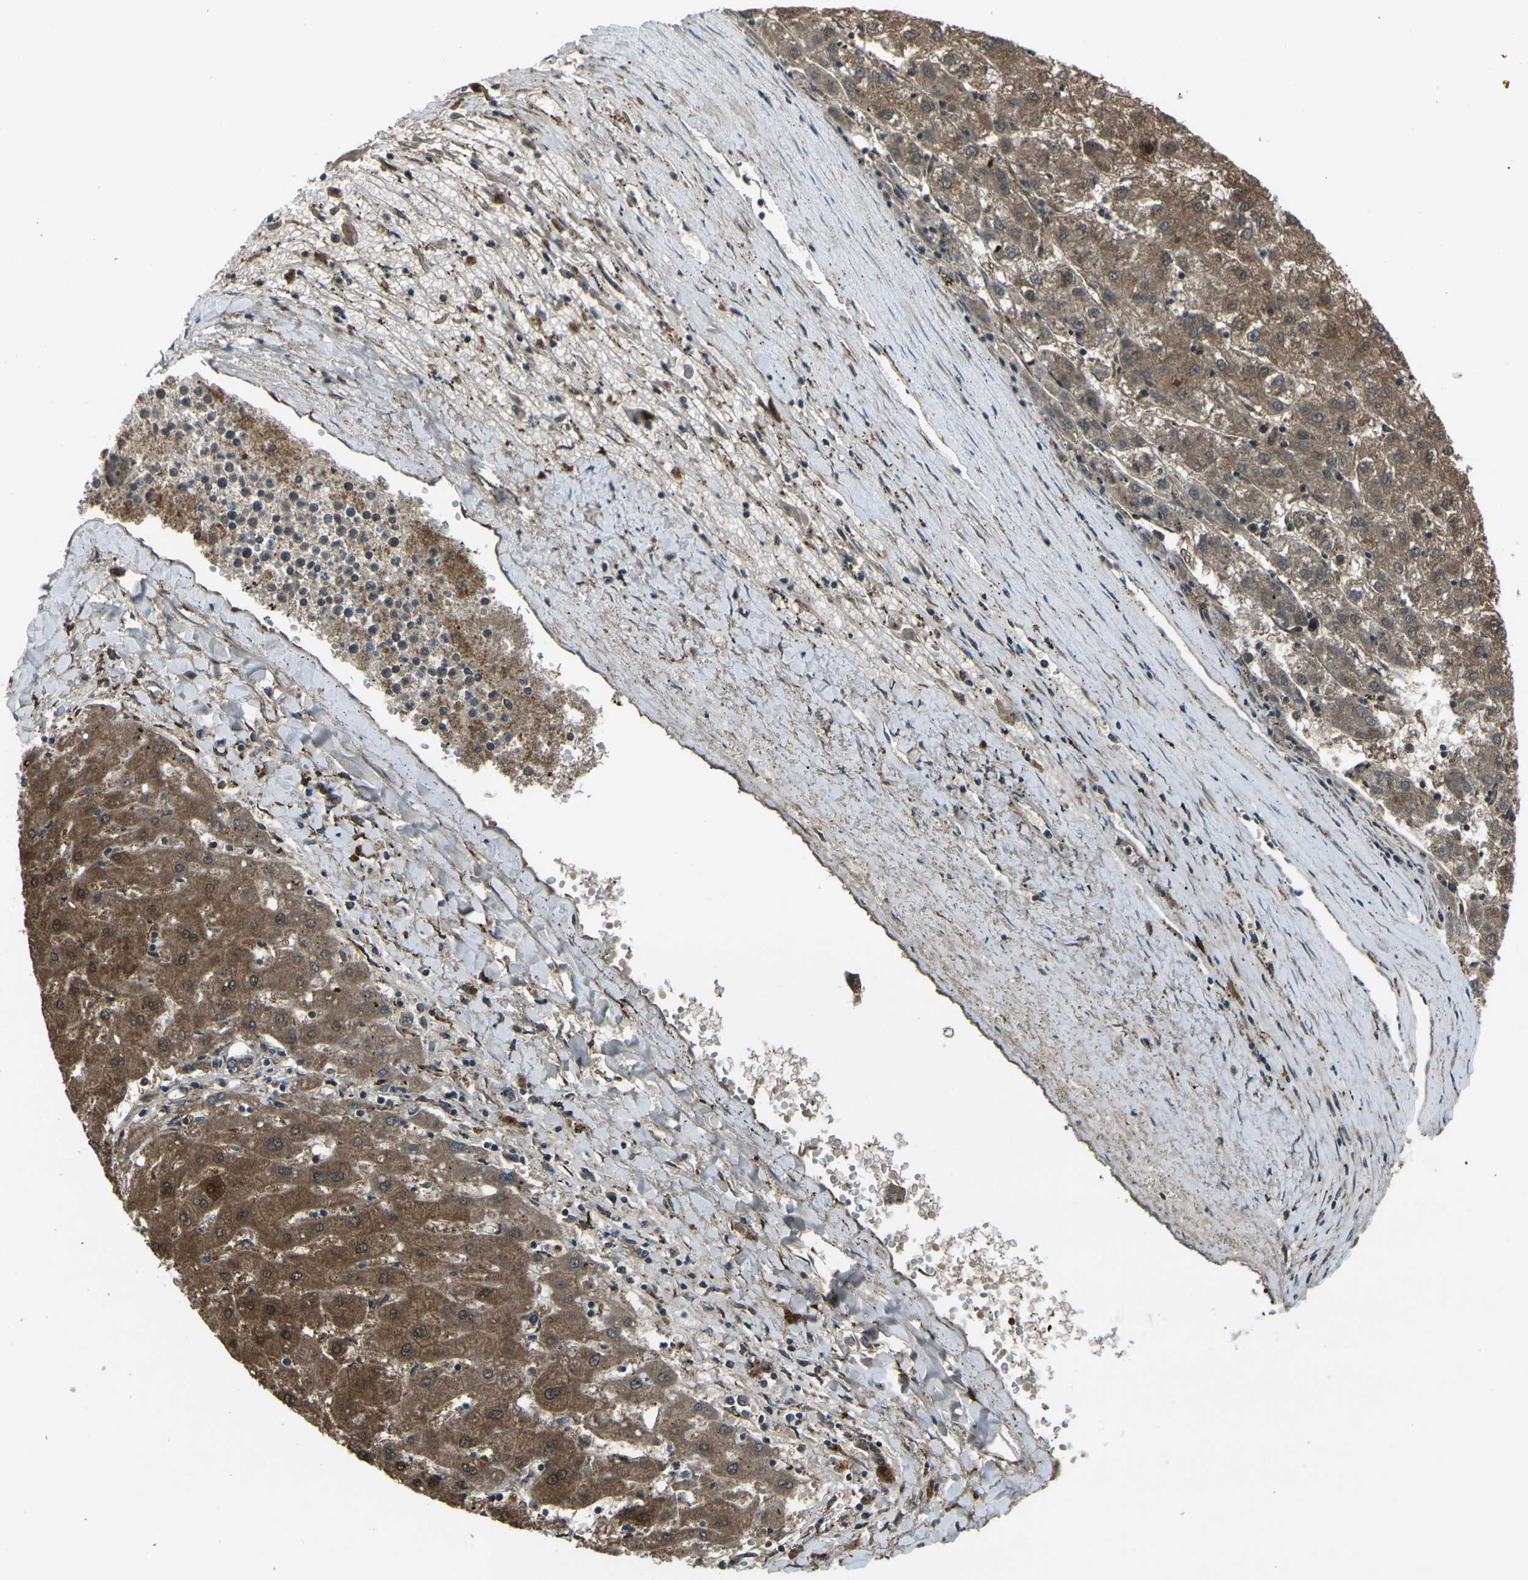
{"staining": {"intensity": "moderate", "quantity": ">75%", "location": "cytoplasmic/membranous"}, "tissue": "liver cancer", "cell_type": "Tumor cells", "image_type": "cancer", "snomed": [{"axis": "morphology", "description": "Carcinoma, Hepatocellular, NOS"}, {"axis": "topography", "description": "Liver"}], "caption": "A brown stain labels moderate cytoplasmic/membranous staining of a protein in hepatocellular carcinoma (liver) tumor cells. The protein of interest is stained brown, and the nuclei are stained in blue (DAB (3,3'-diaminobenzidine) IHC with brightfield microscopy, high magnification).", "gene": "LSMEM1", "patient": {"sex": "male", "age": 72}}